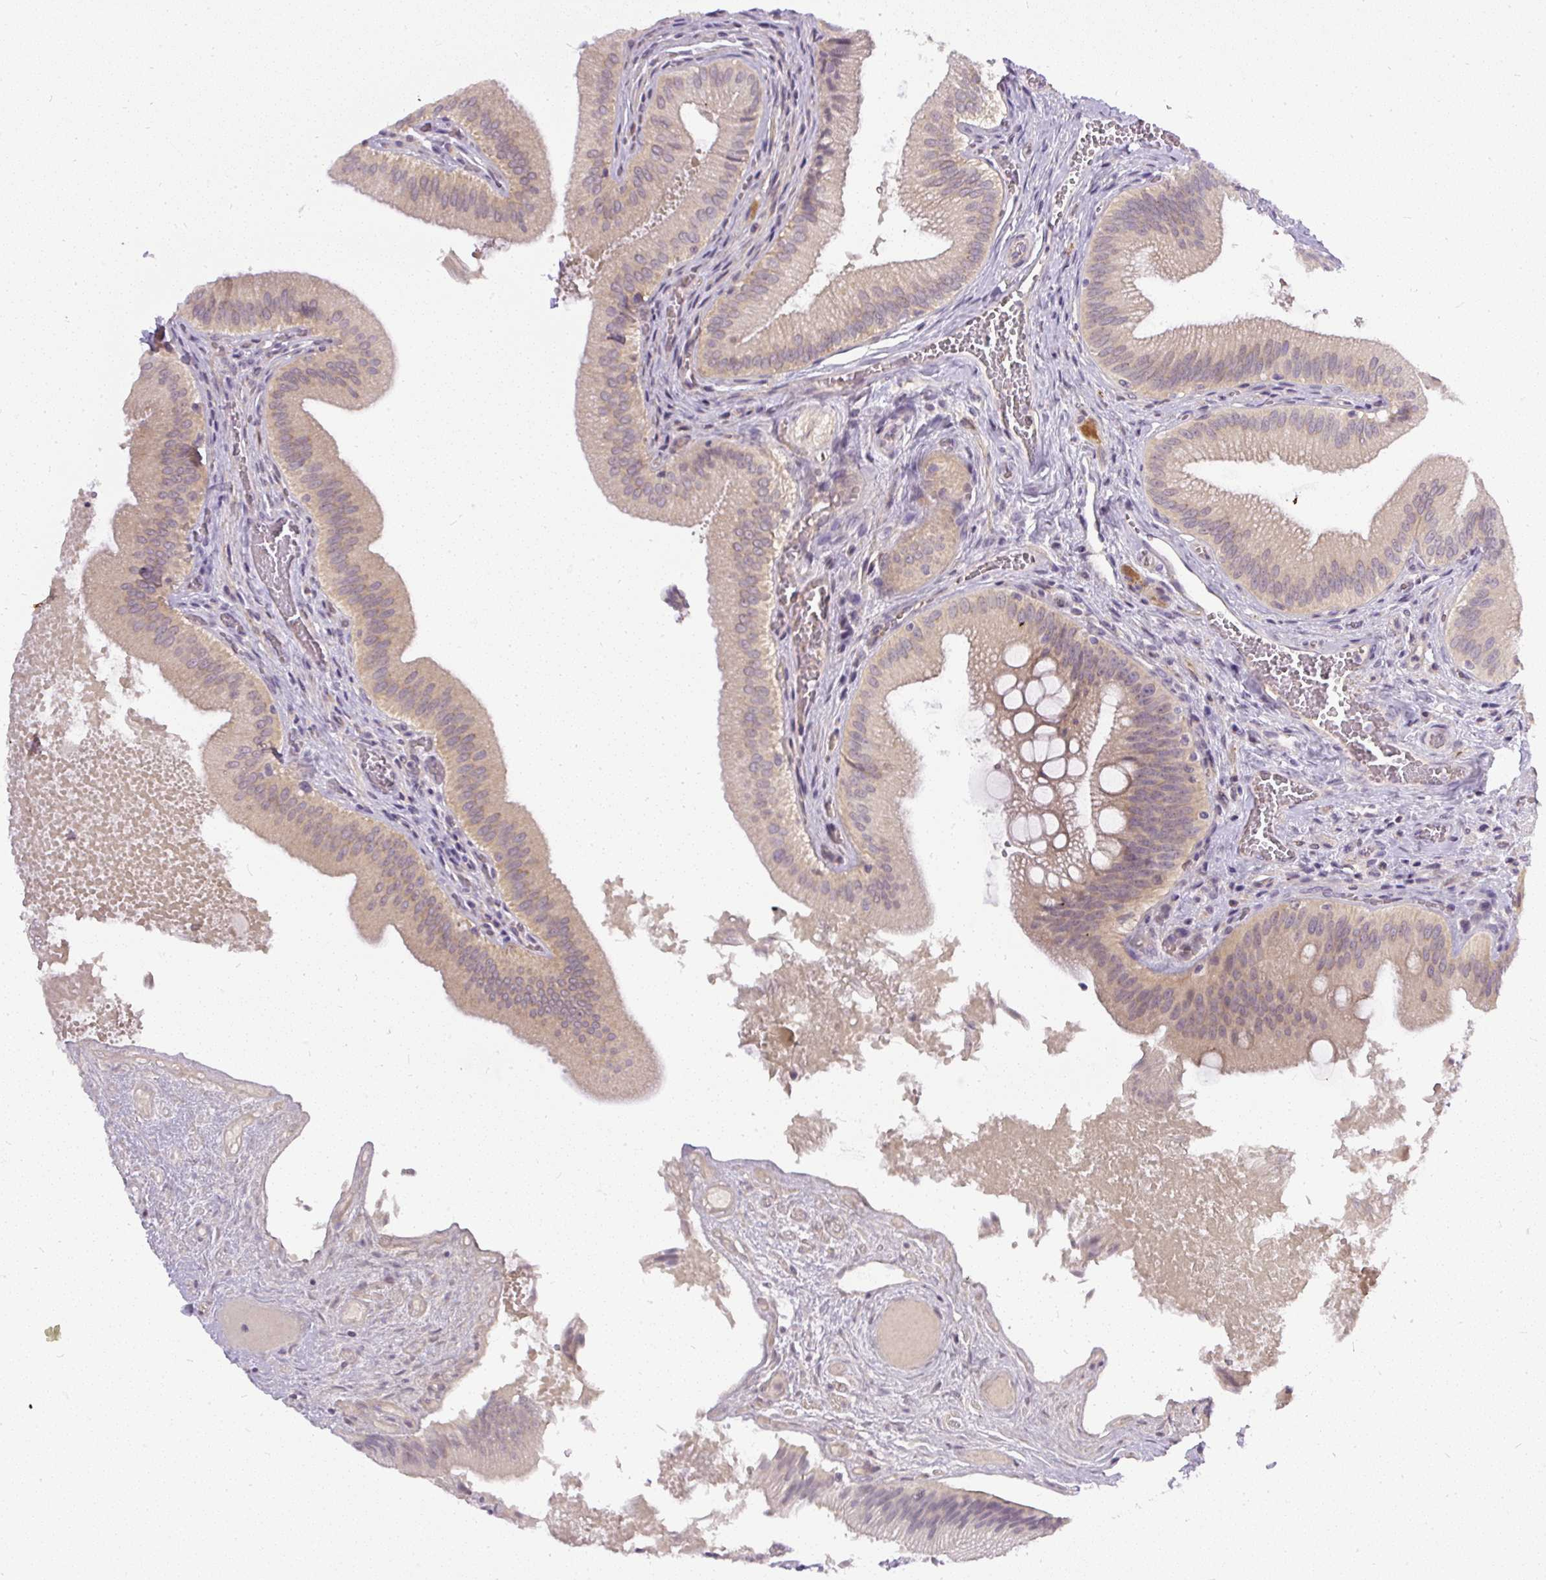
{"staining": {"intensity": "weak", "quantity": ">75%", "location": "cytoplasmic/membranous"}, "tissue": "gallbladder", "cell_type": "Glandular cells", "image_type": "normal", "snomed": [{"axis": "morphology", "description": "Normal tissue, NOS"}, {"axis": "topography", "description": "Gallbladder"}], "caption": "This image reveals IHC staining of benign gallbladder, with low weak cytoplasmic/membranous expression in about >75% of glandular cells.", "gene": "FAM117B", "patient": {"sex": "male", "age": 17}}